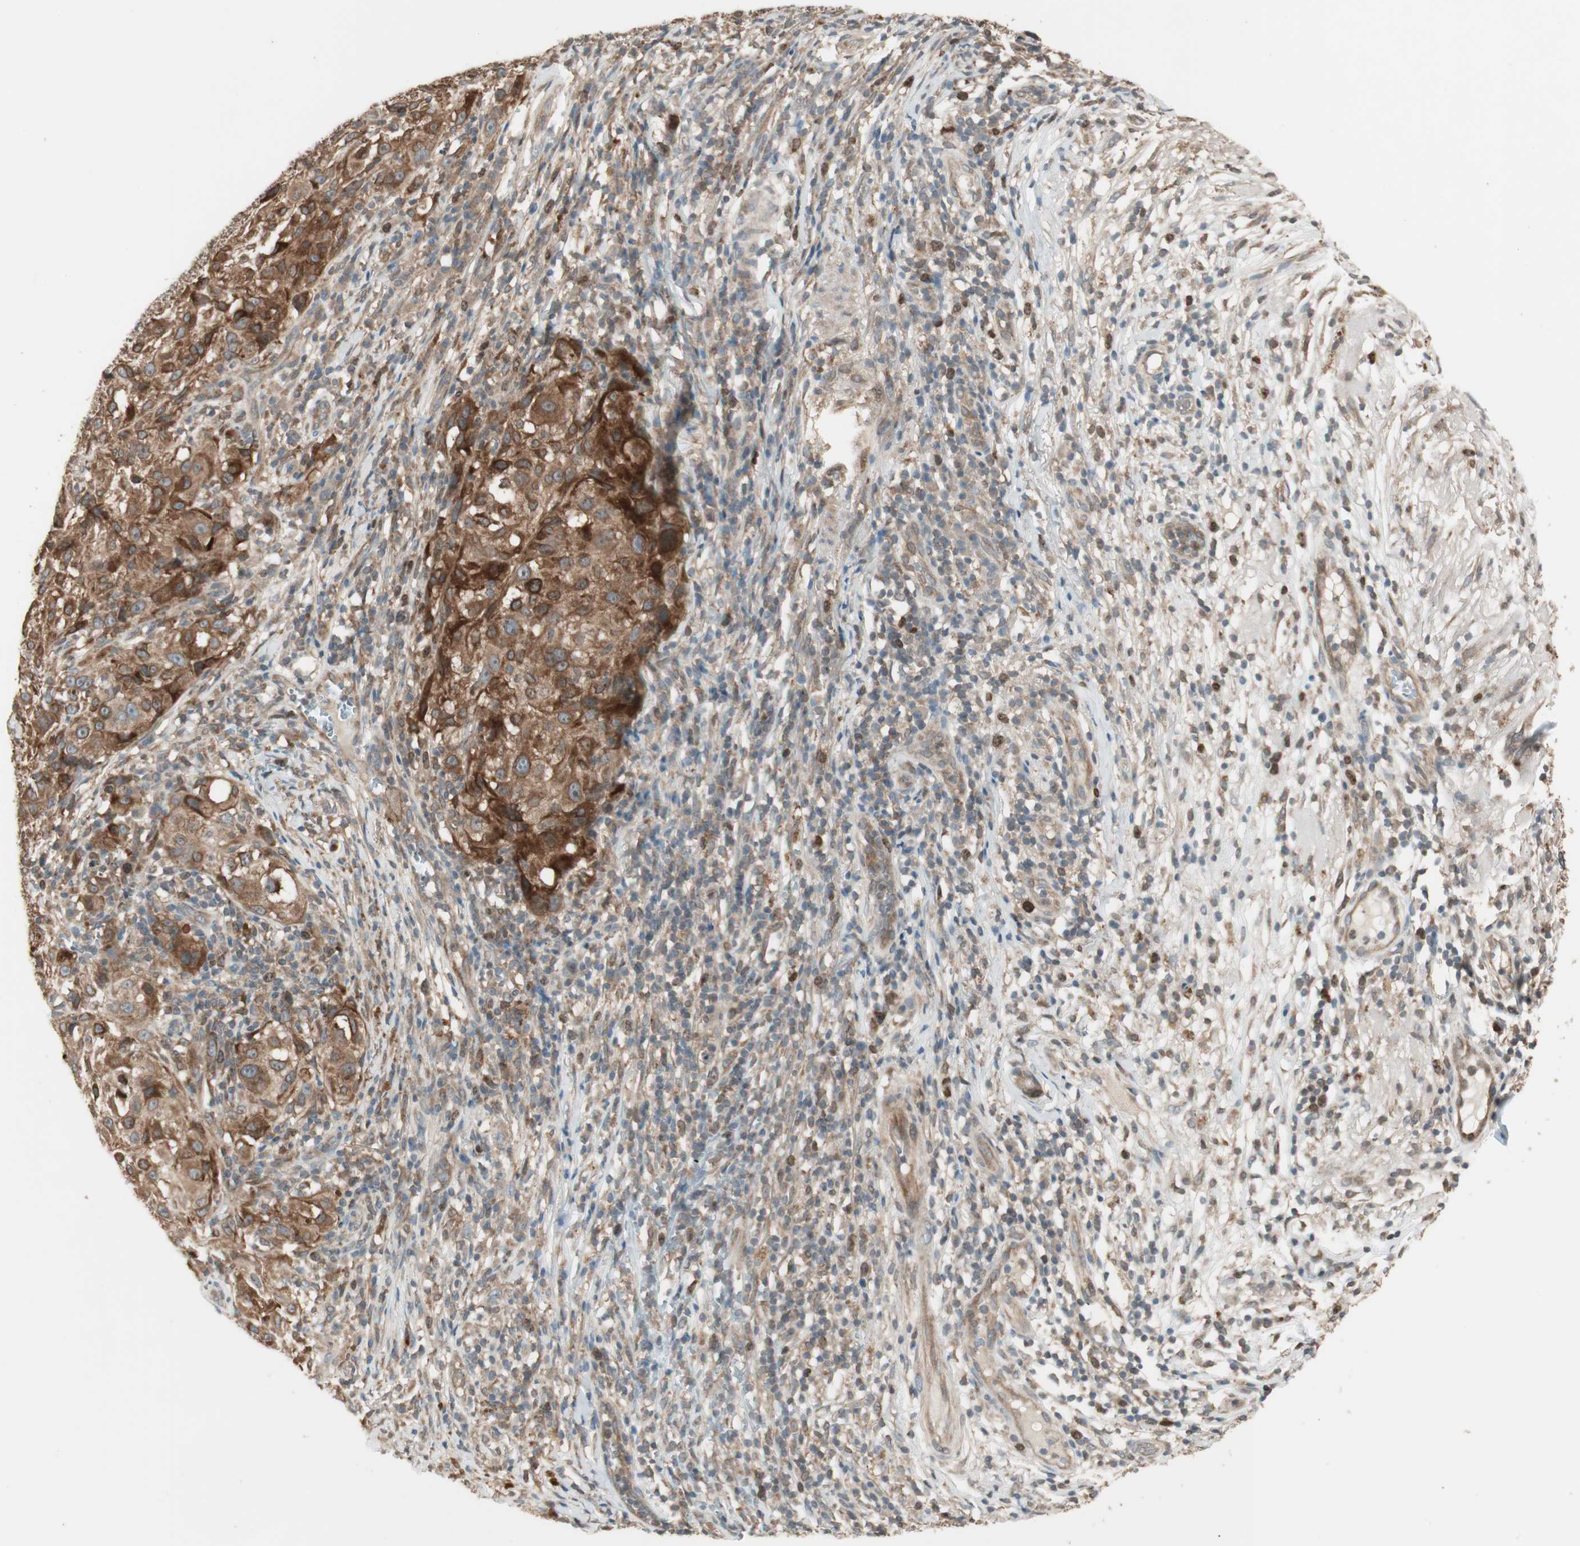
{"staining": {"intensity": "strong", "quantity": ">75%", "location": "cytoplasmic/membranous"}, "tissue": "melanoma", "cell_type": "Tumor cells", "image_type": "cancer", "snomed": [{"axis": "morphology", "description": "Necrosis, NOS"}, {"axis": "morphology", "description": "Malignant melanoma, NOS"}, {"axis": "topography", "description": "Skin"}], "caption": "Immunohistochemistry (IHC) histopathology image of melanoma stained for a protein (brown), which reveals high levels of strong cytoplasmic/membranous positivity in approximately >75% of tumor cells.", "gene": "ATP6AP2", "patient": {"sex": "female", "age": 87}}